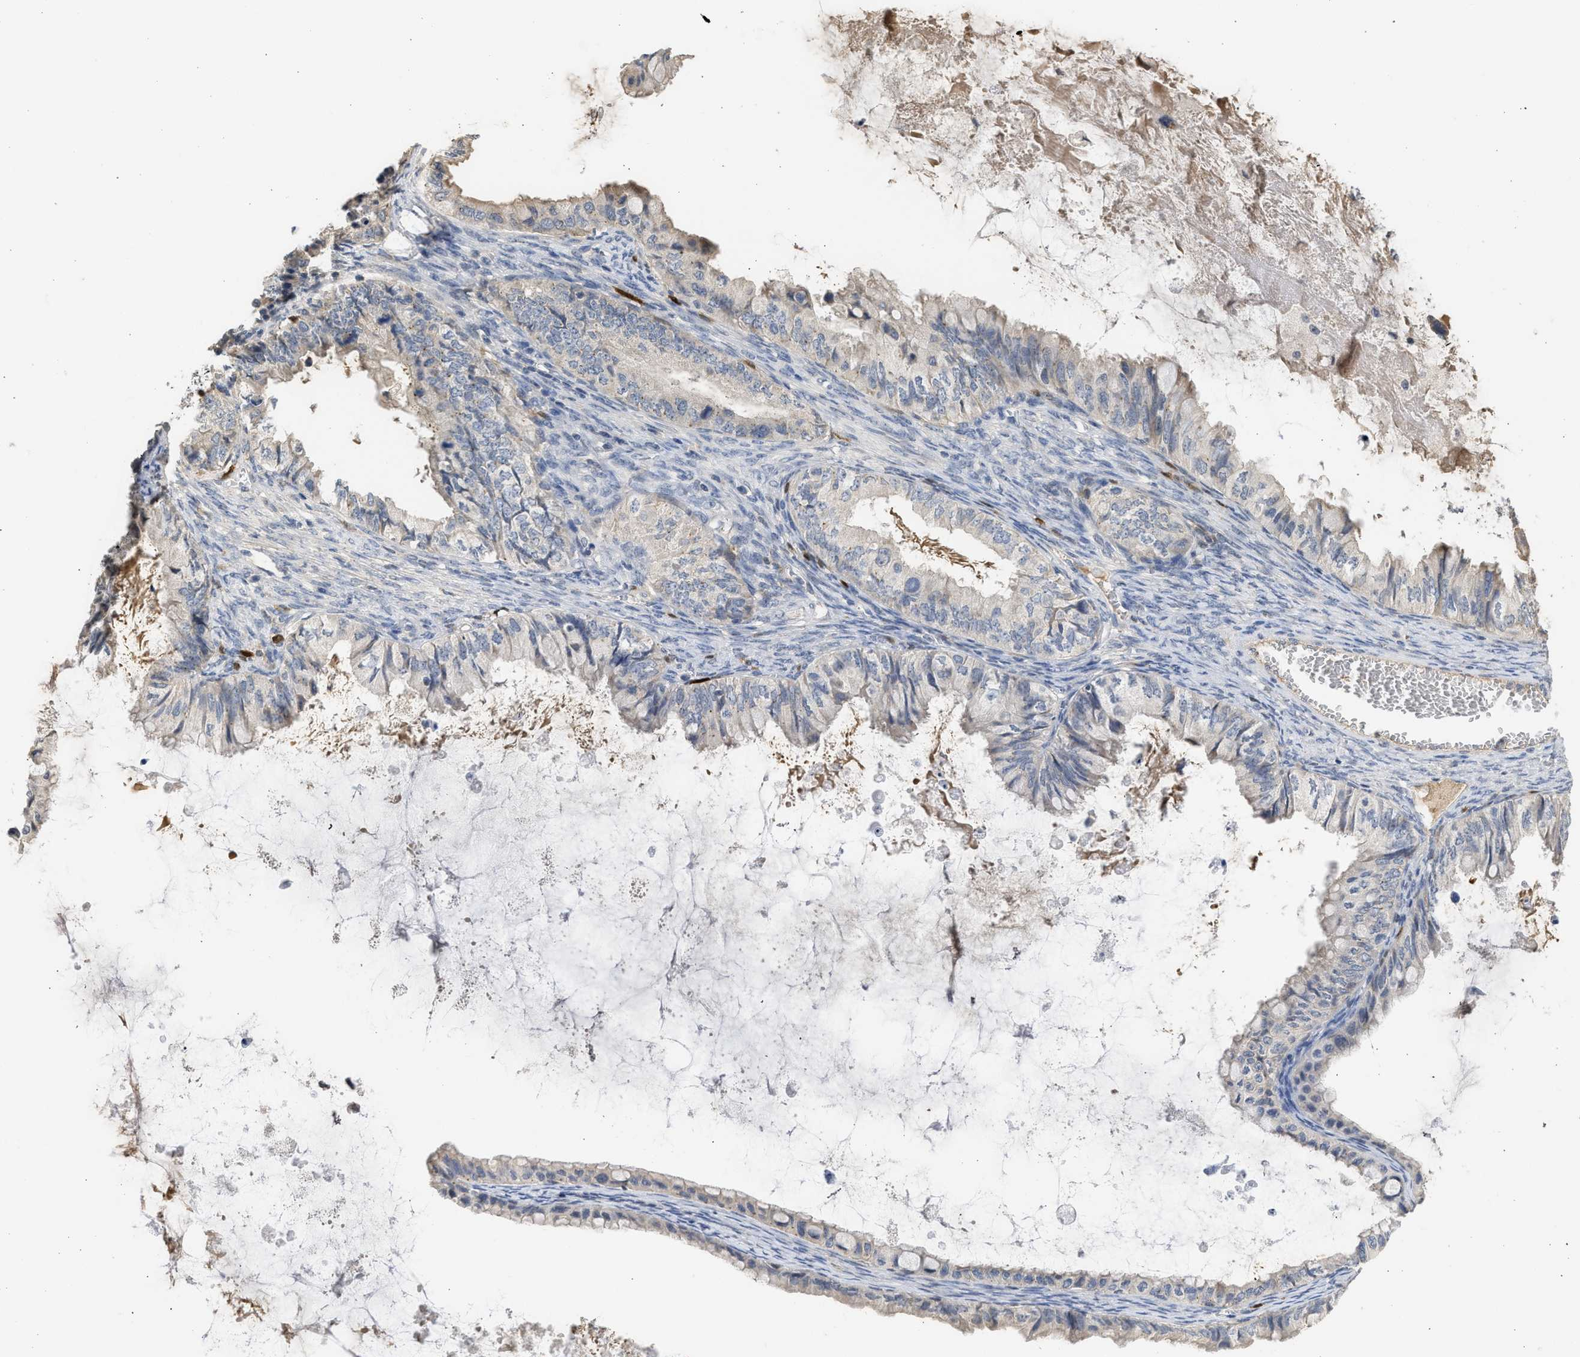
{"staining": {"intensity": "weak", "quantity": "25%-75%", "location": "cytoplasmic/membranous"}, "tissue": "ovarian cancer", "cell_type": "Tumor cells", "image_type": "cancer", "snomed": [{"axis": "morphology", "description": "Cystadenocarcinoma, mucinous, NOS"}, {"axis": "topography", "description": "Ovary"}], "caption": "Human mucinous cystadenocarcinoma (ovarian) stained with a brown dye displays weak cytoplasmic/membranous positive expression in approximately 25%-75% of tumor cells.", "gene": "SULT2A1", "patient": {"sex": "female", "age": 80}}